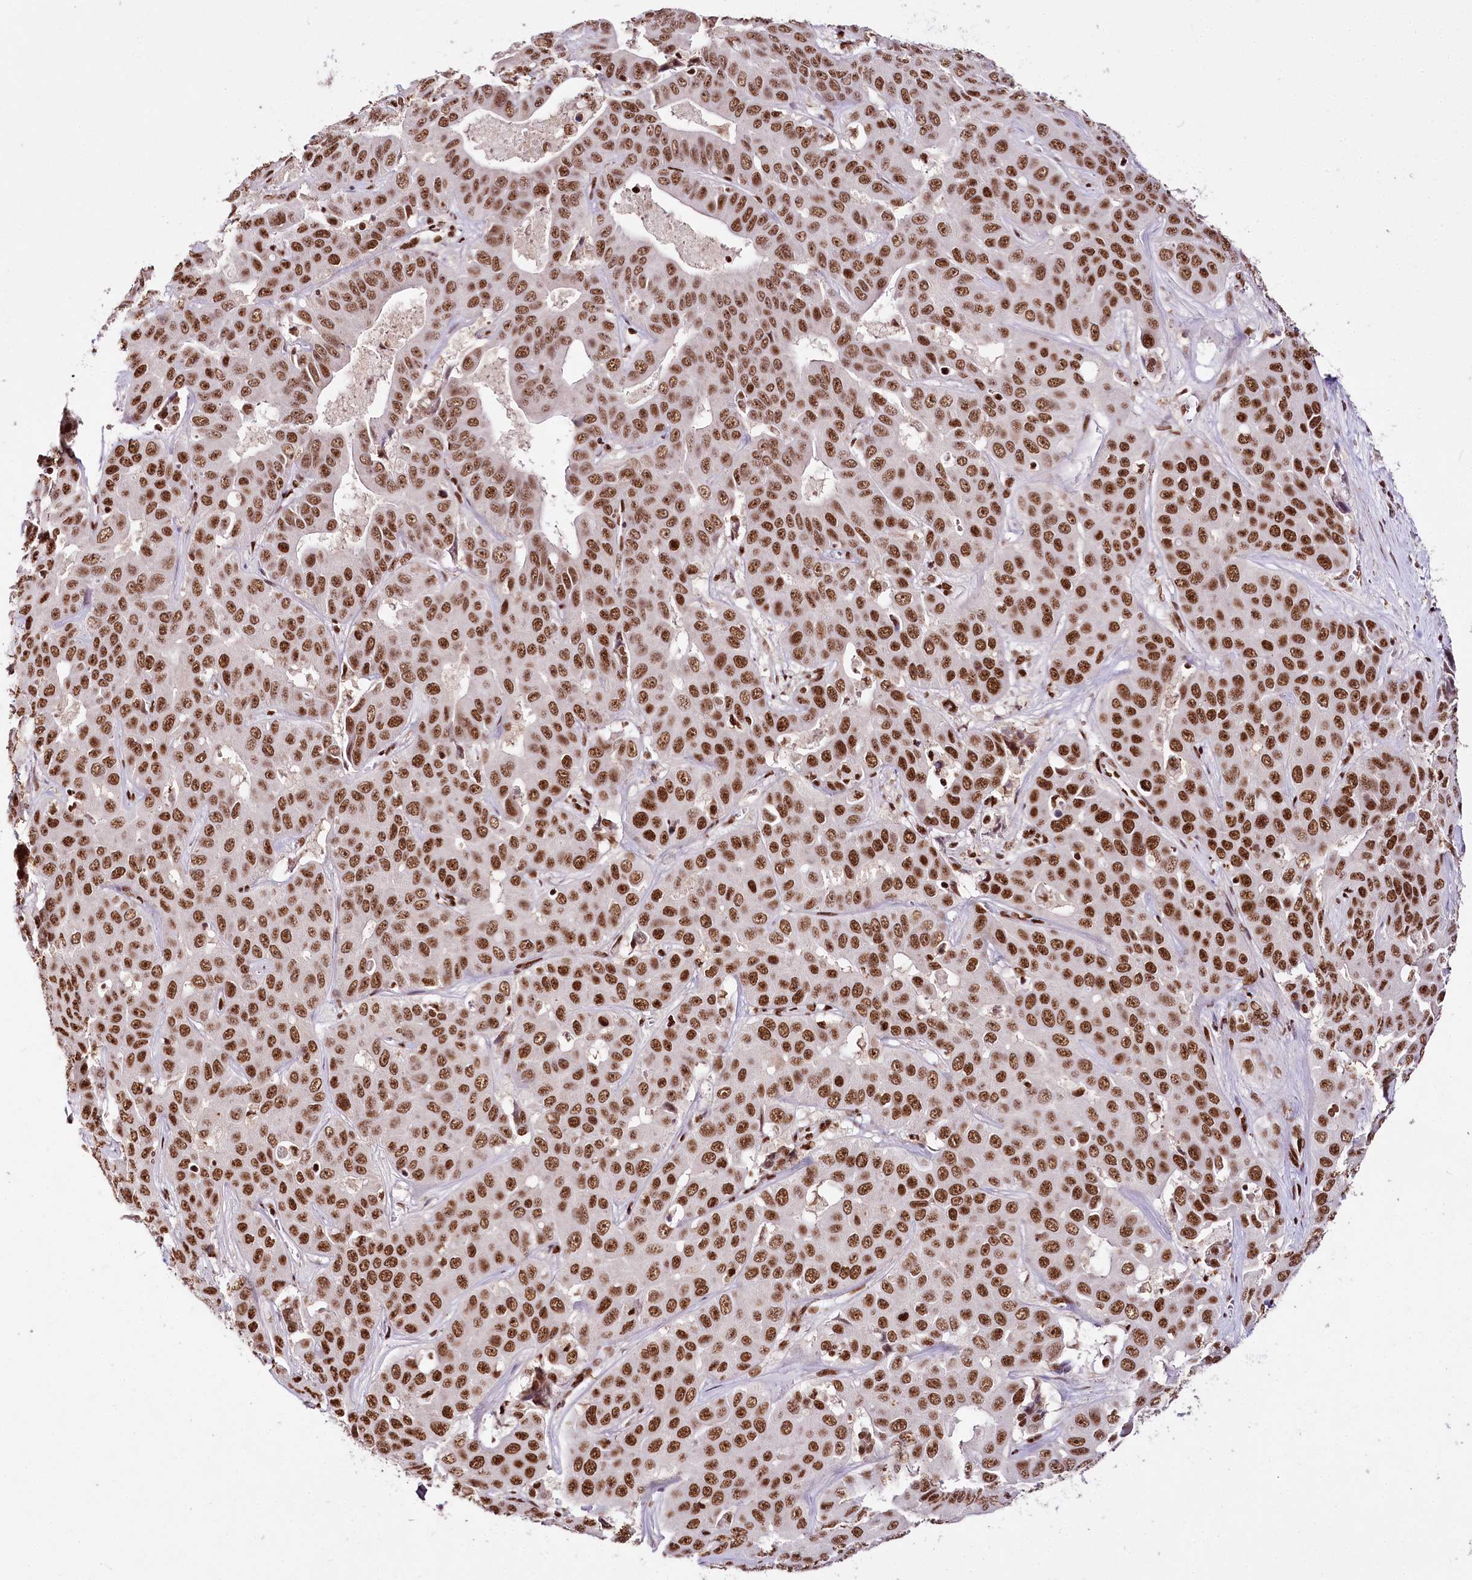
{"staining": {"intensity": "strong", "quantity": ">75%", "location": "nuclear"}, "tissue": "liver cancer", "cell_type": "Tumor cells", "image_type": "cancer", "snomed": [{"axis": "morphology", "description": "Cholangiocarcinoma"}, {"axis": "topography", "description": "Liver"}], "caption": "Protein analysis of liver cancer (cholangiocarcinoma) tissue demonstrates strong nuclear staining in about >75% of tumor cells. Using DAB (brown) and hematoxylin (blue) stains, captured at high magnification using brightfield microscopy.", "gene": "SMARCE1", "patient": {"sex": "female", "age": 52}}